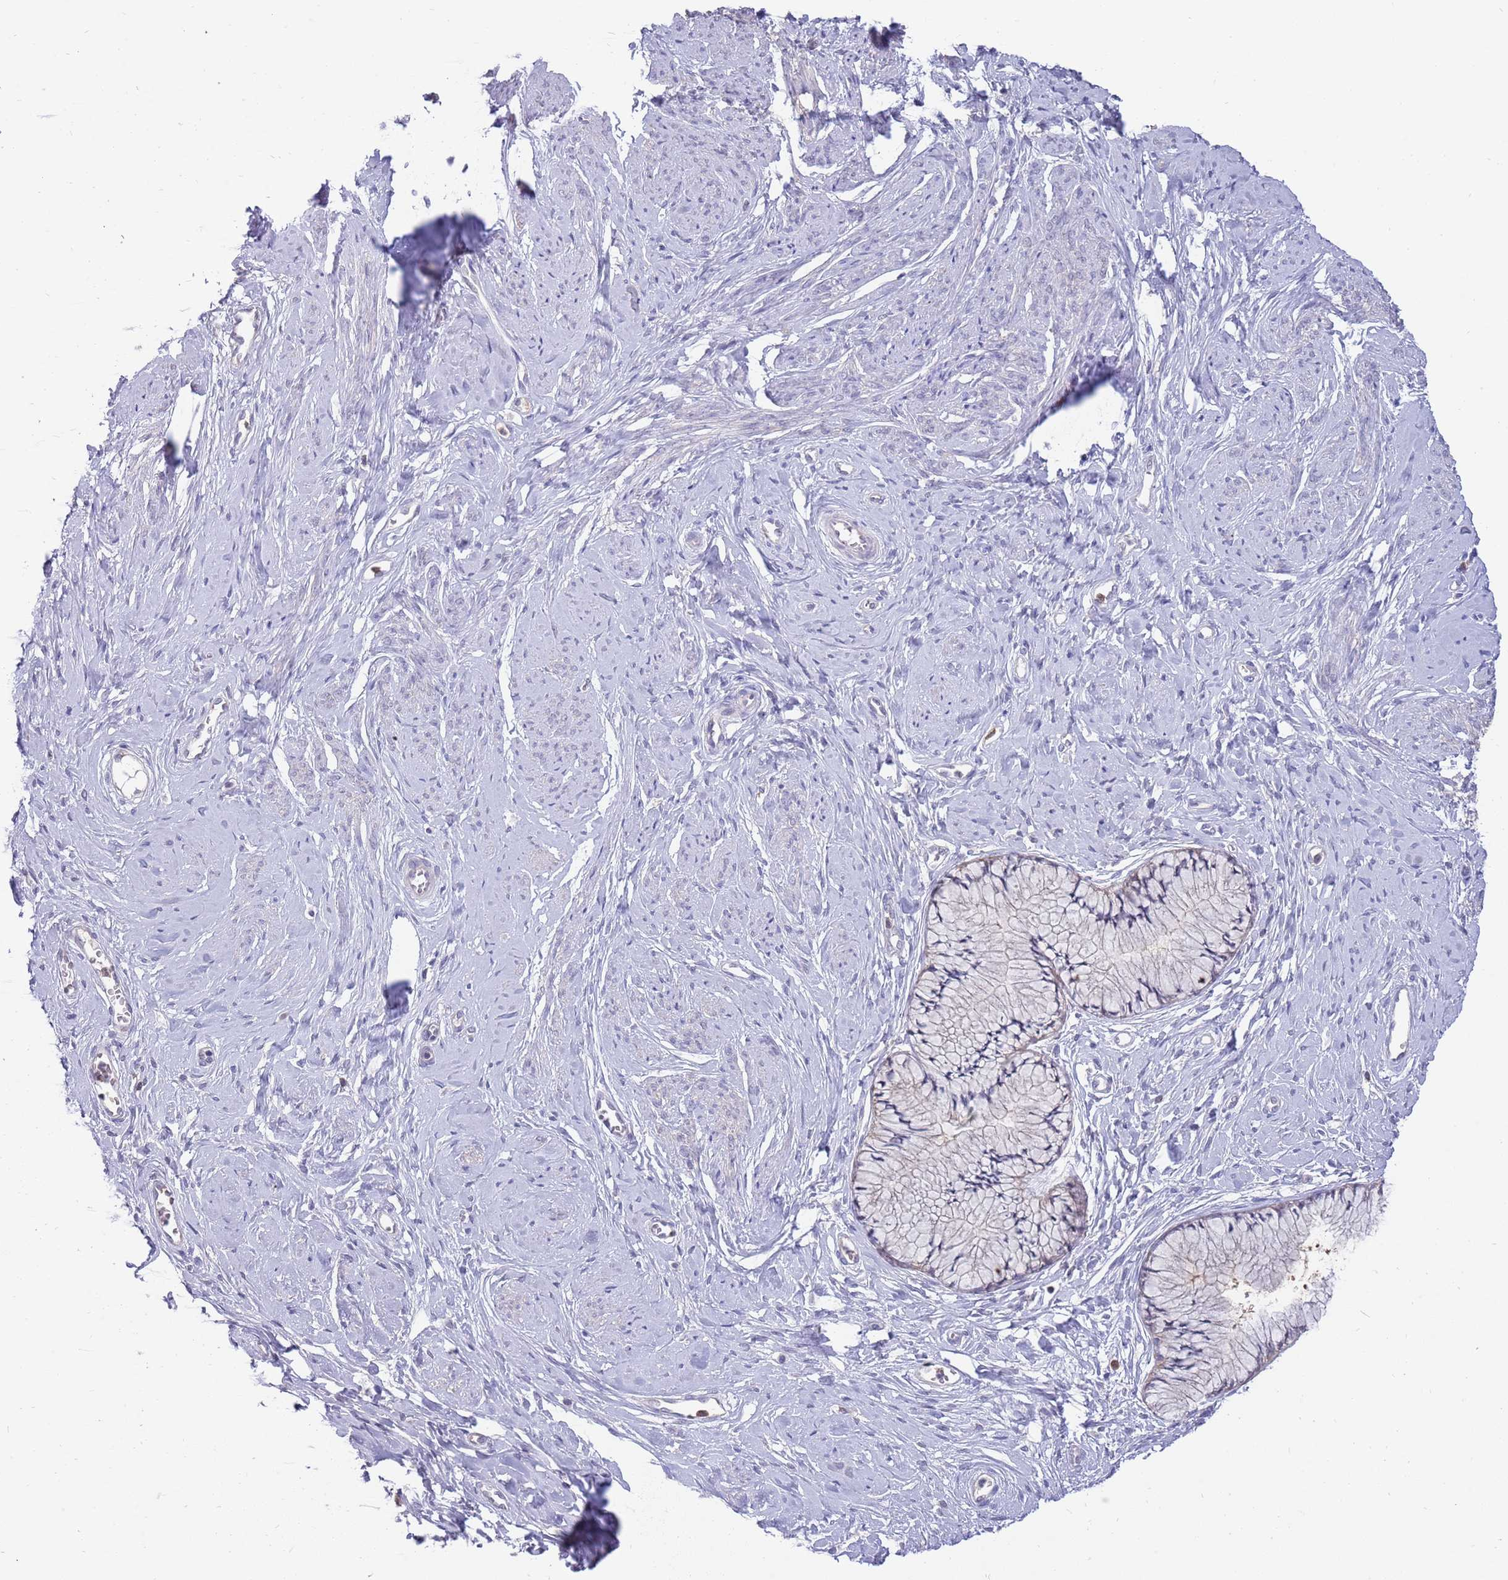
{"staining": {"intensity": "weak", "quantity": "<25%", "location": "cytoplasmic/membranous"}, "tissue": "cervix", "cell_type": "Glandular cells", "image_type": "normal", "snomed": [{"axis": "morphology", "description": "Normal tissue, NOS"}, {"axis": "topography", "description": "Cervix"}], "caption": "IHC of normal human cervix displays no positivity in glandular cells. (DAB (3,3'-diaminobenzidine) immunohistochemistry (IHC) visualized using brightfield microscopy, high magnification).", "gene": "AP5S1", "patient": {"sex": "female", "age": 42}}